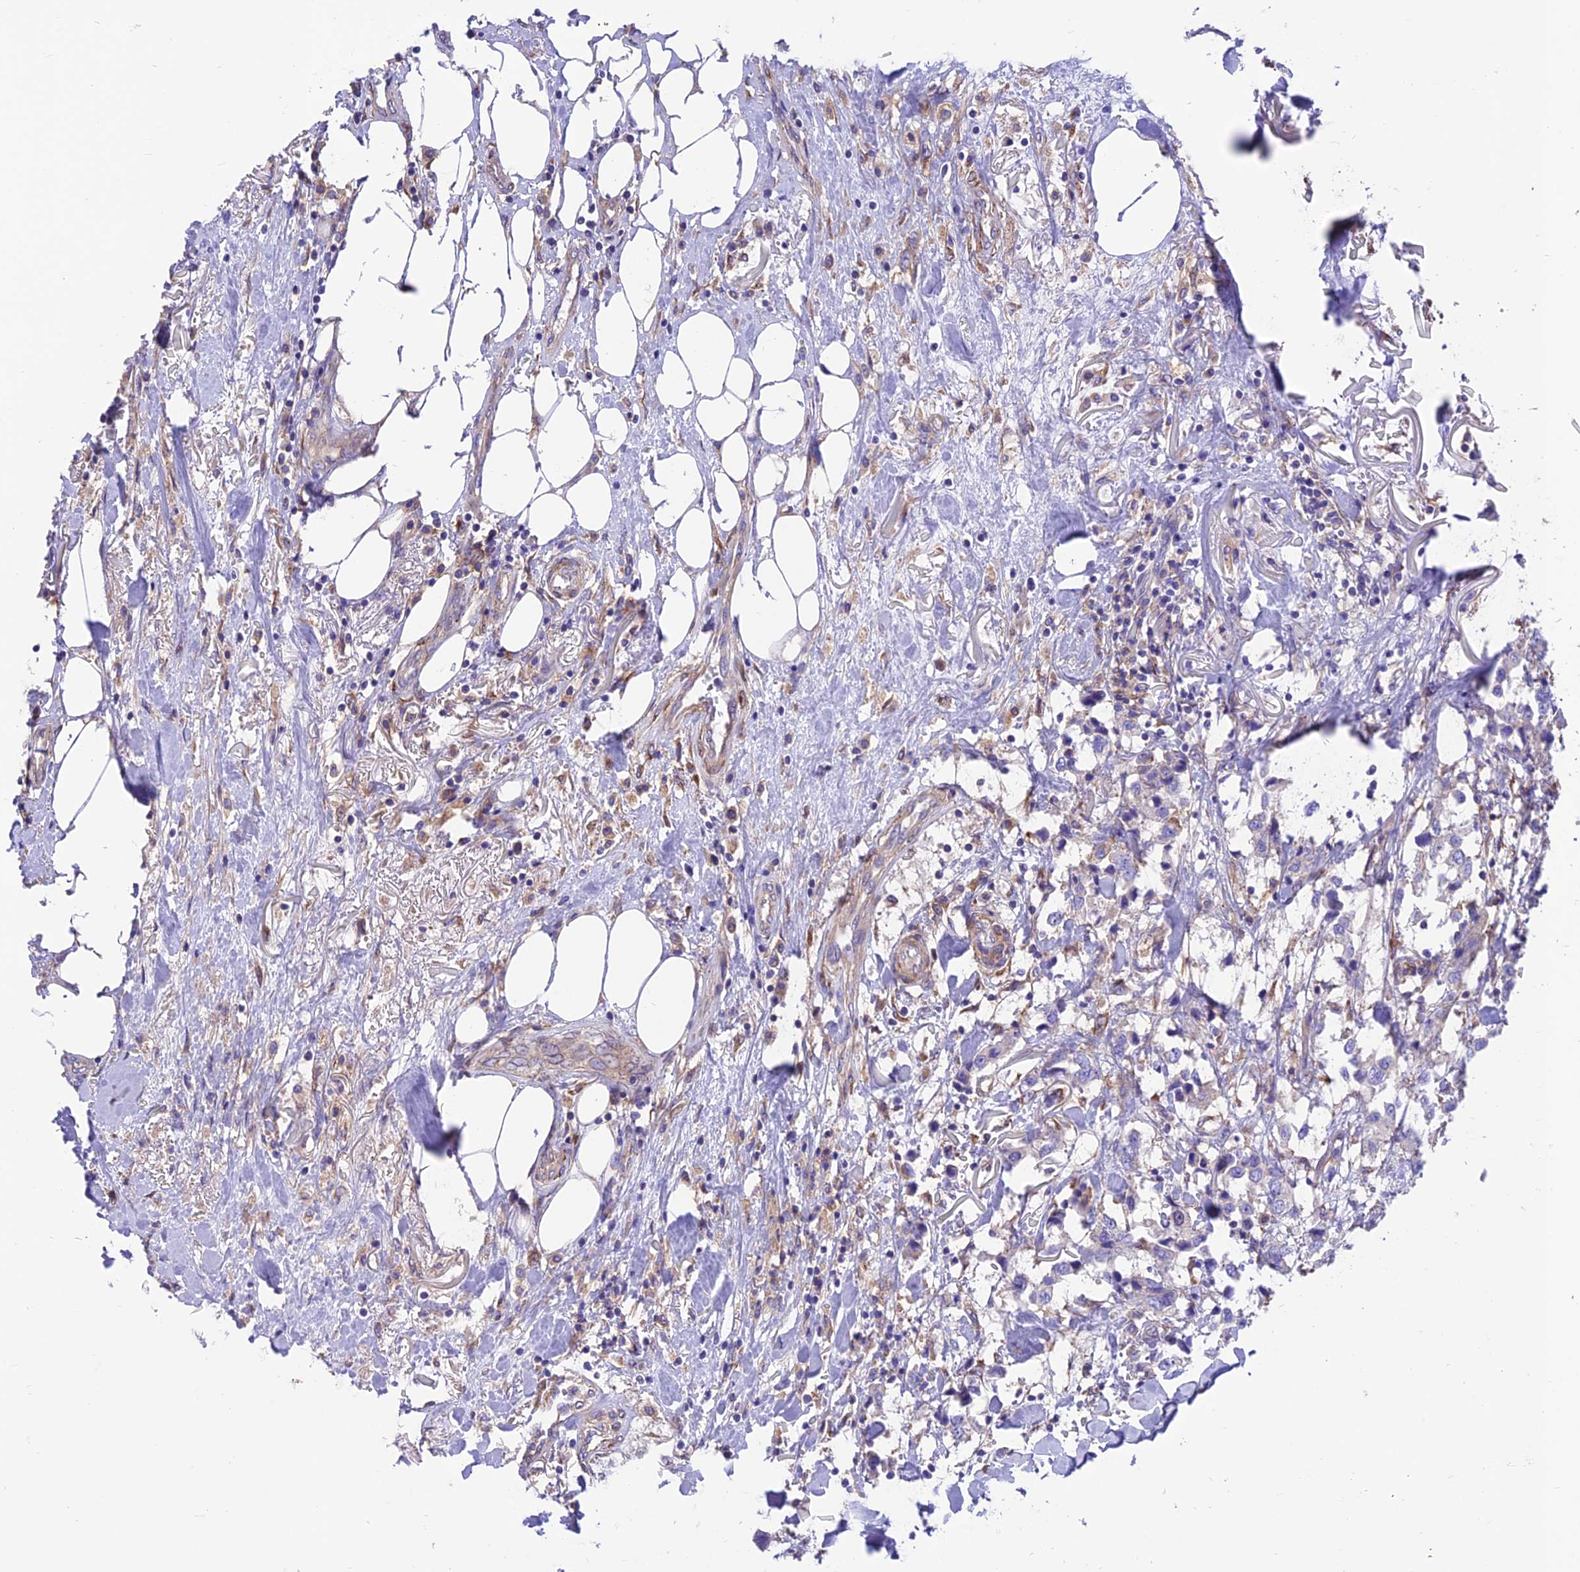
{"staining": {"intensity": "negative", "quantity": "none", "location": "none"}, "tissue": "breast cancer", "cell_type": "Tumor cells", "image_type": "cancer", "snomed": [{"axis": "morphology", "description": "Duct carcinoma"}, {"axis": "topography", "description": "Breast"}], "caption": "Micrograph shows no significant protein staining in tumor cells of infiltrating ductal carcinoma (breast).", "gene": "VPS16", "patient": {"sex": "female", "age": 80}}